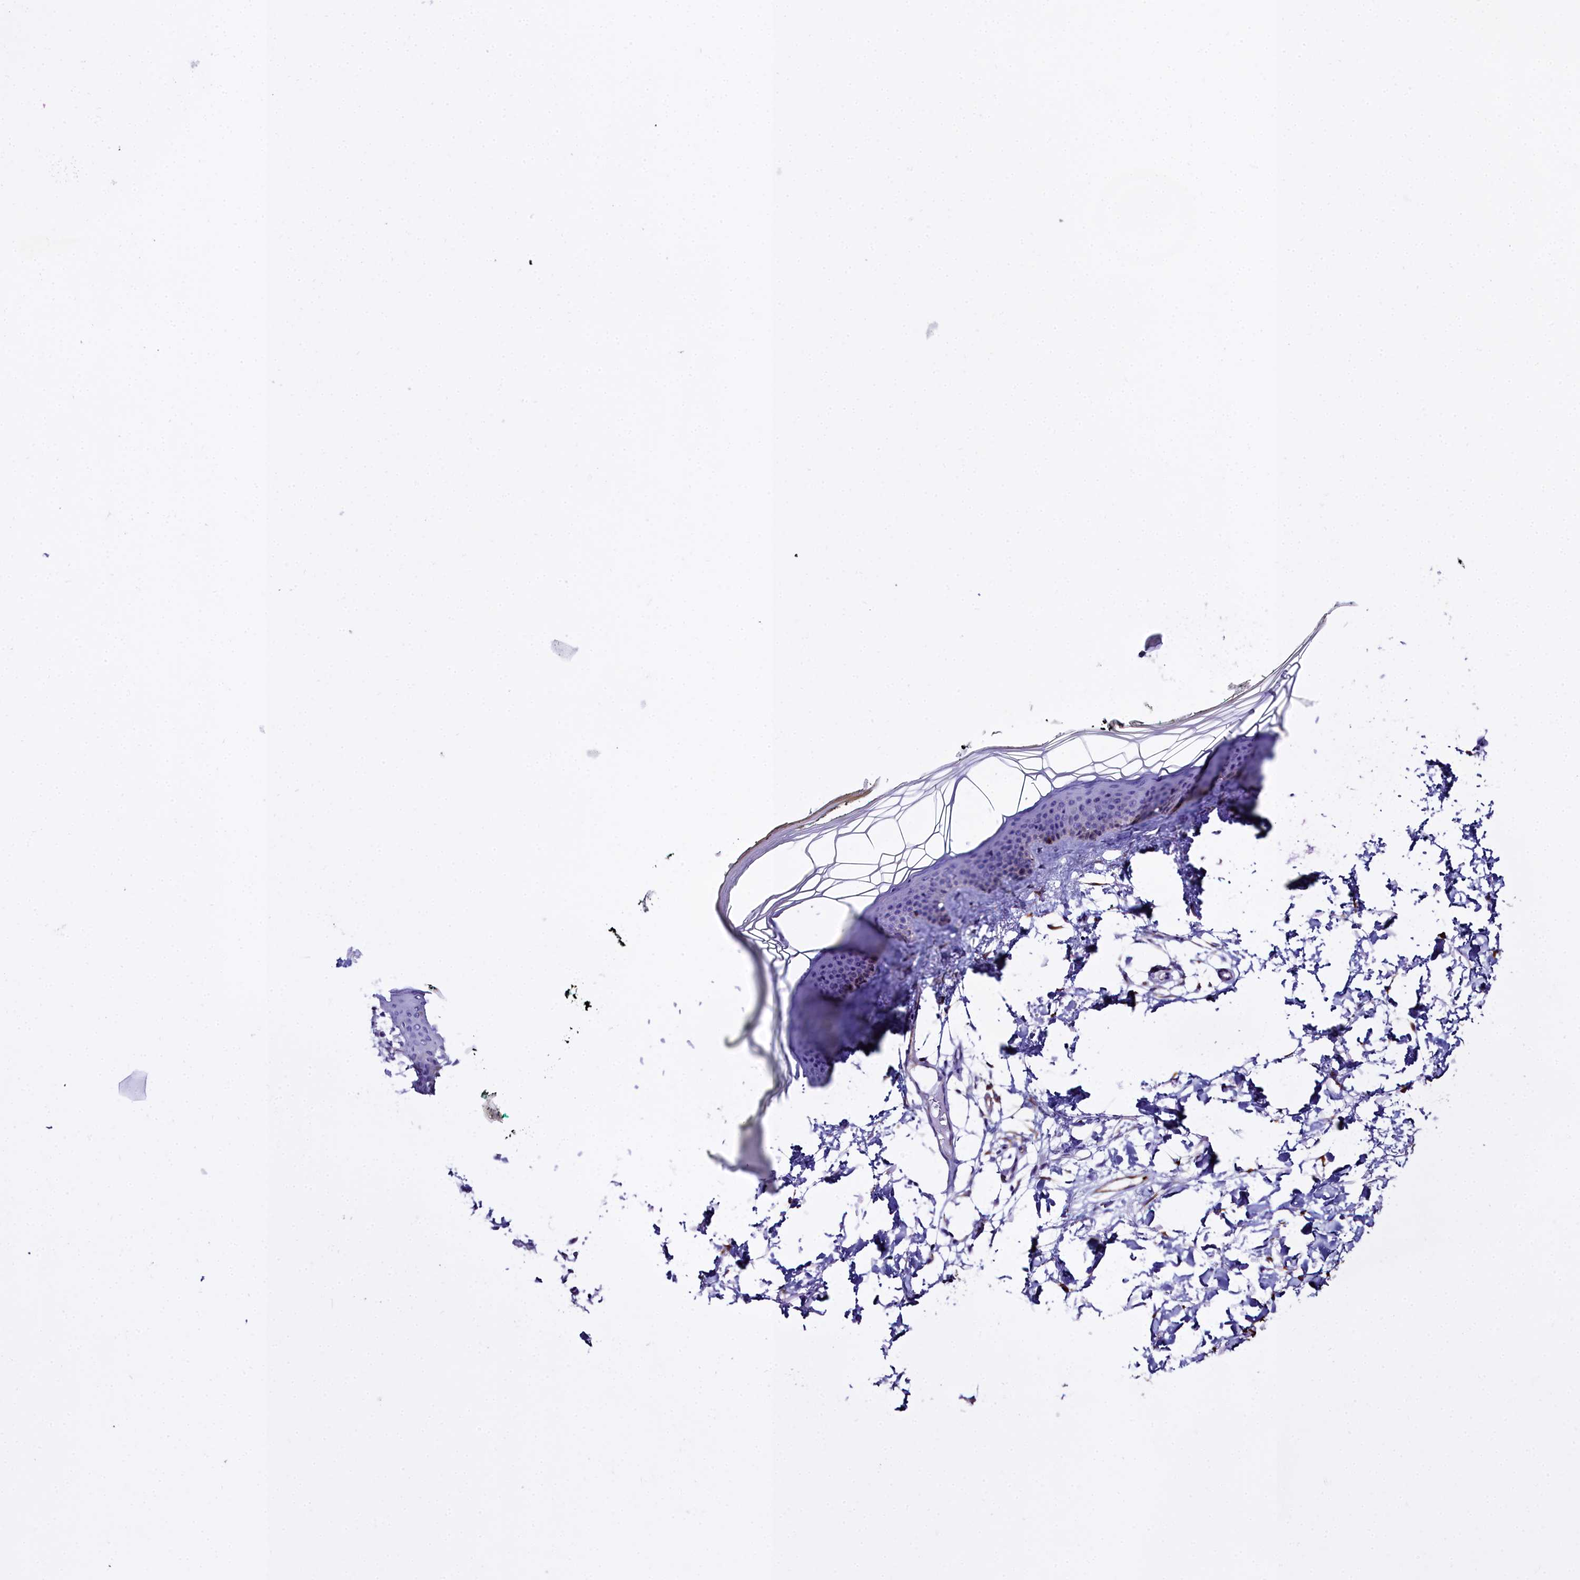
{"staining": {"intensity": "negative", "quantity": "none", "location": "none"}, "tissue": "skin", "cell_type": "Fibroblasts", "image_type": "normal", "snomed": [{"axis": "morphology", "description": "Normal tissue, NOS"}, {"axis": "topography", "description": "Skin"}], "caption": "Immunohistochemical staining of benign human skin shows no significant expression in fibroblasts. (DAB immunohistochemistry (IHC), high magnification).", "gene": "TXNDC5", "patient": {"sex": "male", "age": 62}}